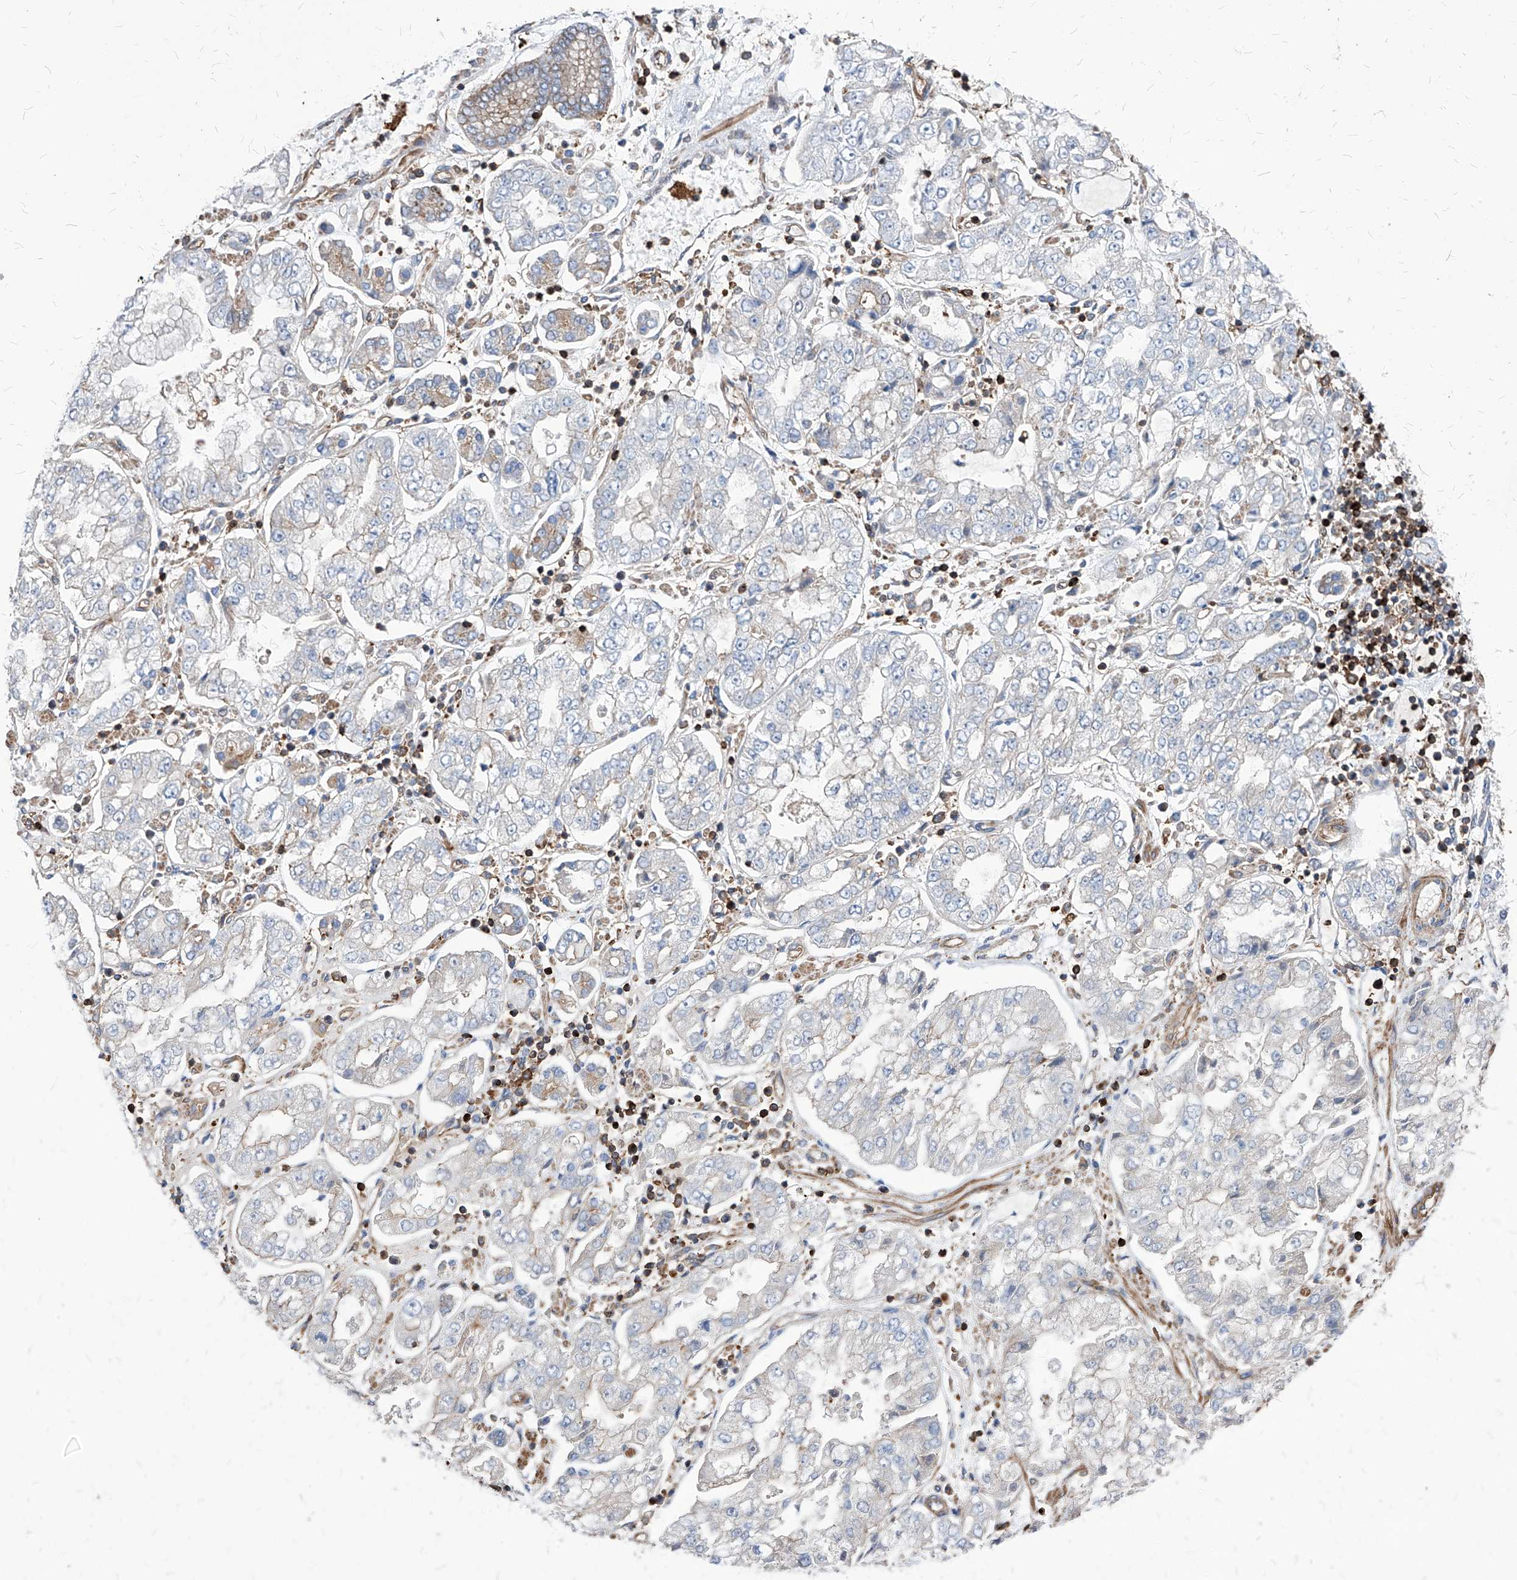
{"staining": {"intensity": "weak", "quantity": "<25%", "location": "cytoplasmic/membranous"}, "tissue": "stomach cancer", "cell_type": "Tumor cells", "image_type": "cancer", "snomed": [{"axis": "morphology", "description": "Adenocarcinoma, NOS"}, {"axis": "topography", "description": "Stomach"}], "caption": "A micrograph of stomach adenocarcinoma stained for a protein displays no brown staining in tumor cells.", "gene": "ABRACL", "patient": {"sex": "male", "age": 76}}